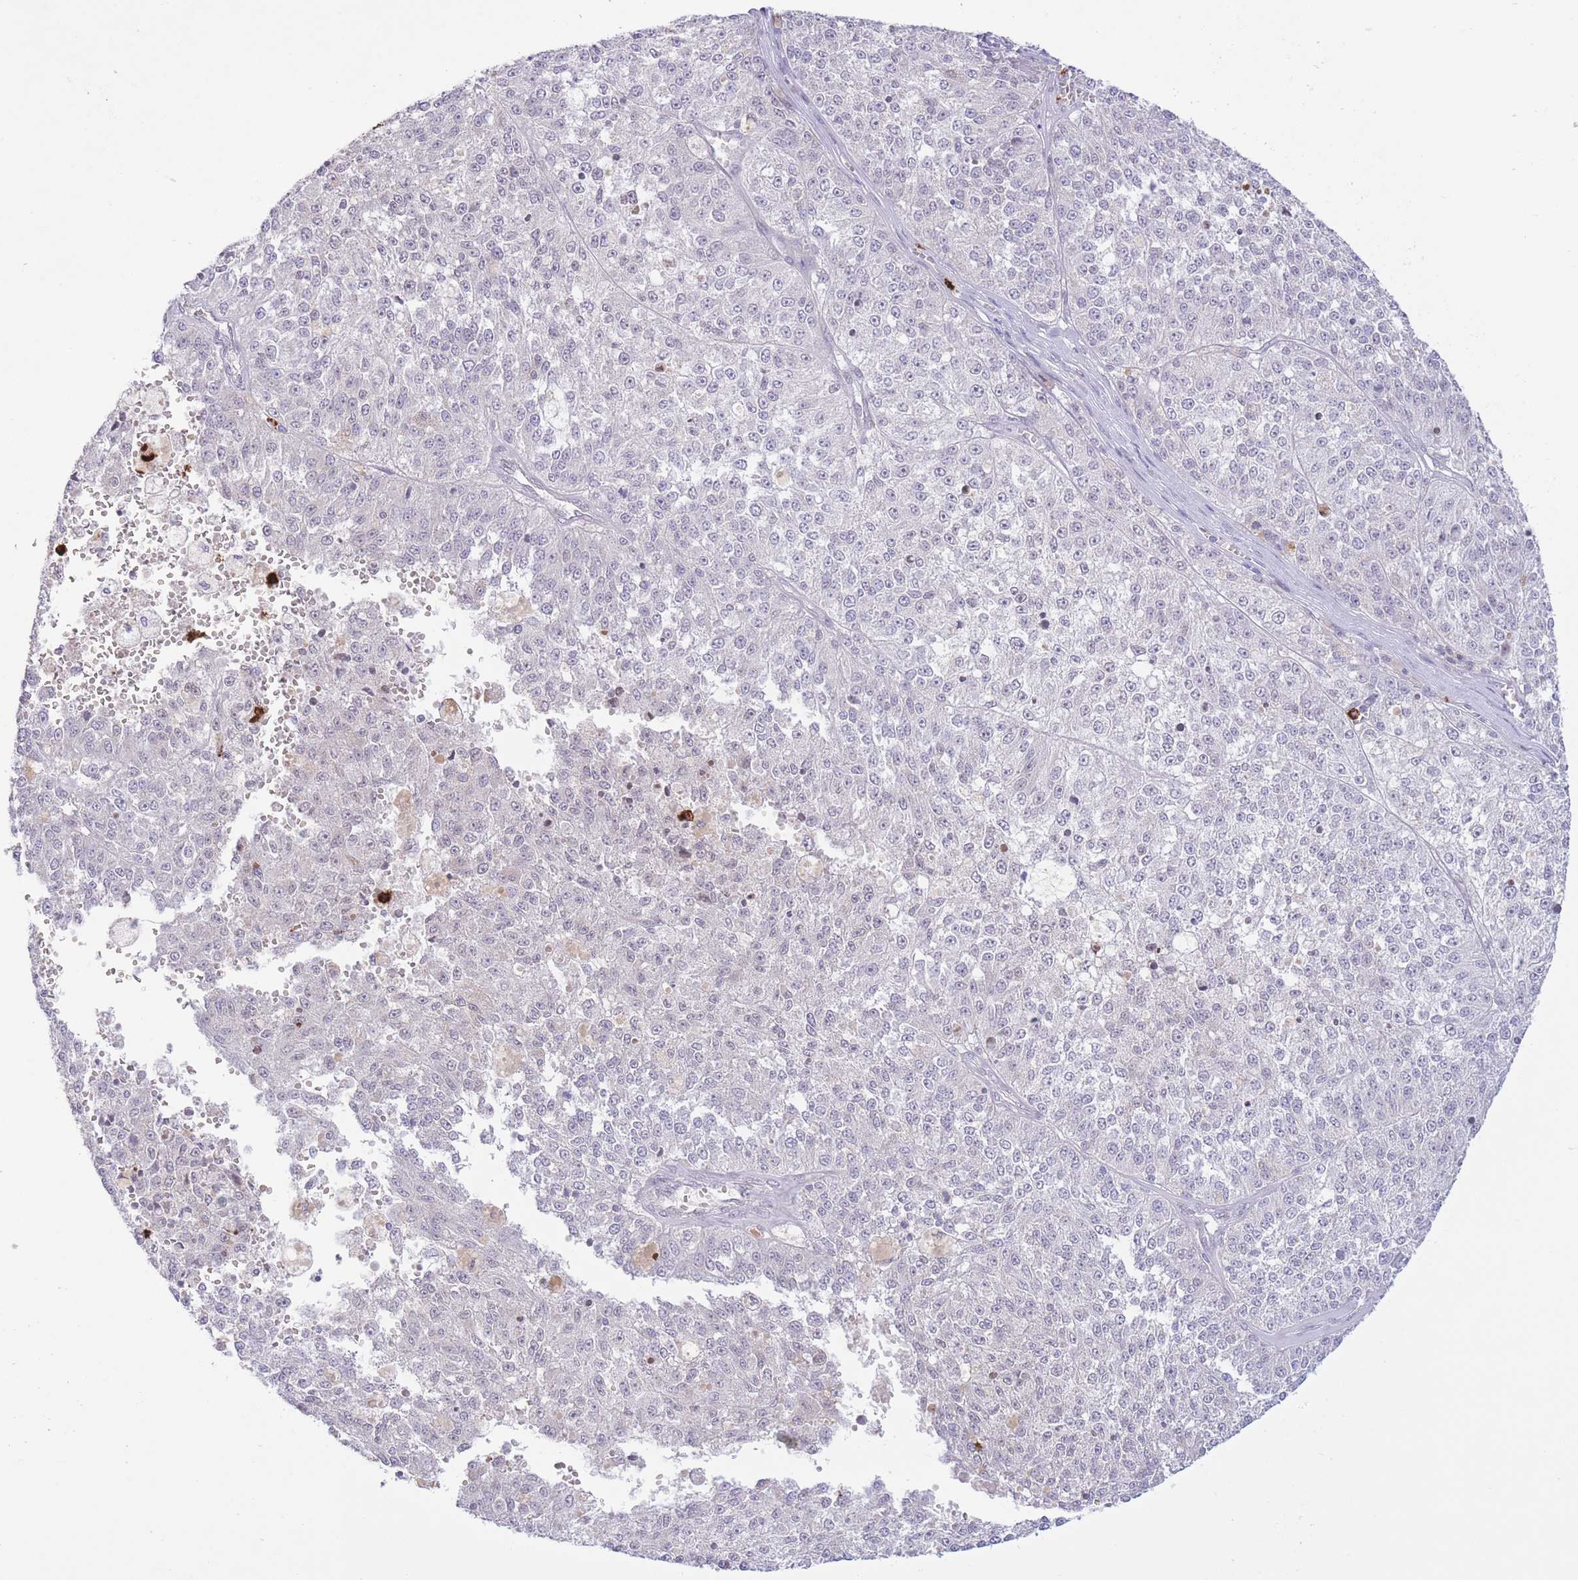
{"staining": {"intensity": "negative", "quantity": "none", "location": "none"}, "tissue": "melanoma", "cell_type": "Tumor cells", "image_type": "cancer", "snomed": [{"axis": "morphology", "description": "Malignant melanoma, NOS"}, {"axis": "topography", "description": "Skin"}], "caption": "High power microscopy photomicrograph of an immunohistochemistry (IHC) image of malignant melanoma, revealing no significant expression in tumor cells.", "gene": "LCLAT1", "patient": {"sex": "female", "age": 64}}